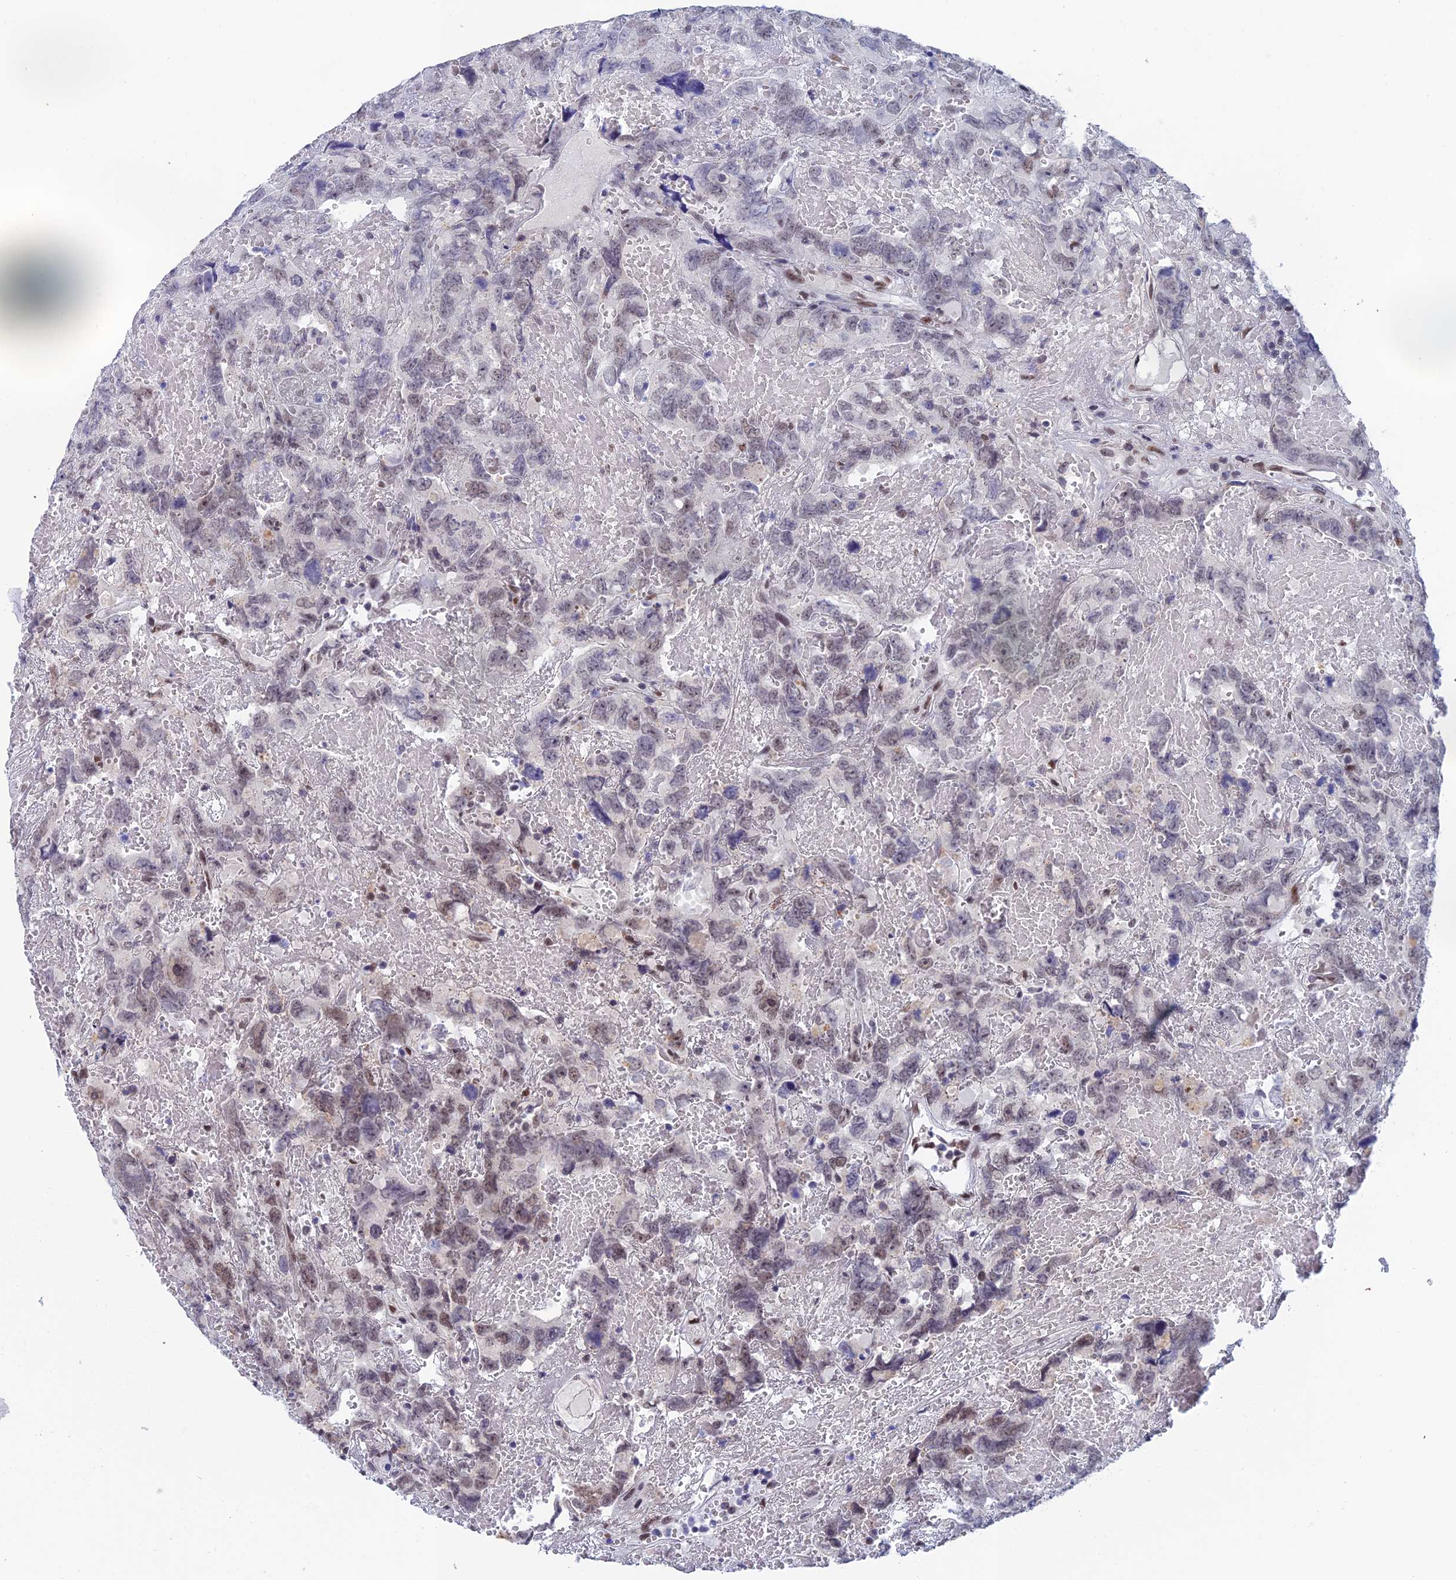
{"staining": {"intensity": "weak", "quantity": "<25%", "location": "nuclear"}, "tissue": "testis cancer", "cell_type": "Tumor cells", "image_type": "cancer", "snomed": [{"axis": "morphology", "description": "Carcinoma, Embryonal, NOS"}, {"axis": "topography", "description": "Testis"}], "caption": "Testis cancer (embryonal carcinoma) was stained to show a protein in brown. There is no significant expression in tumor cells.", "gene": "NABP2", "patient": {"sex": "male", "age": 45}}